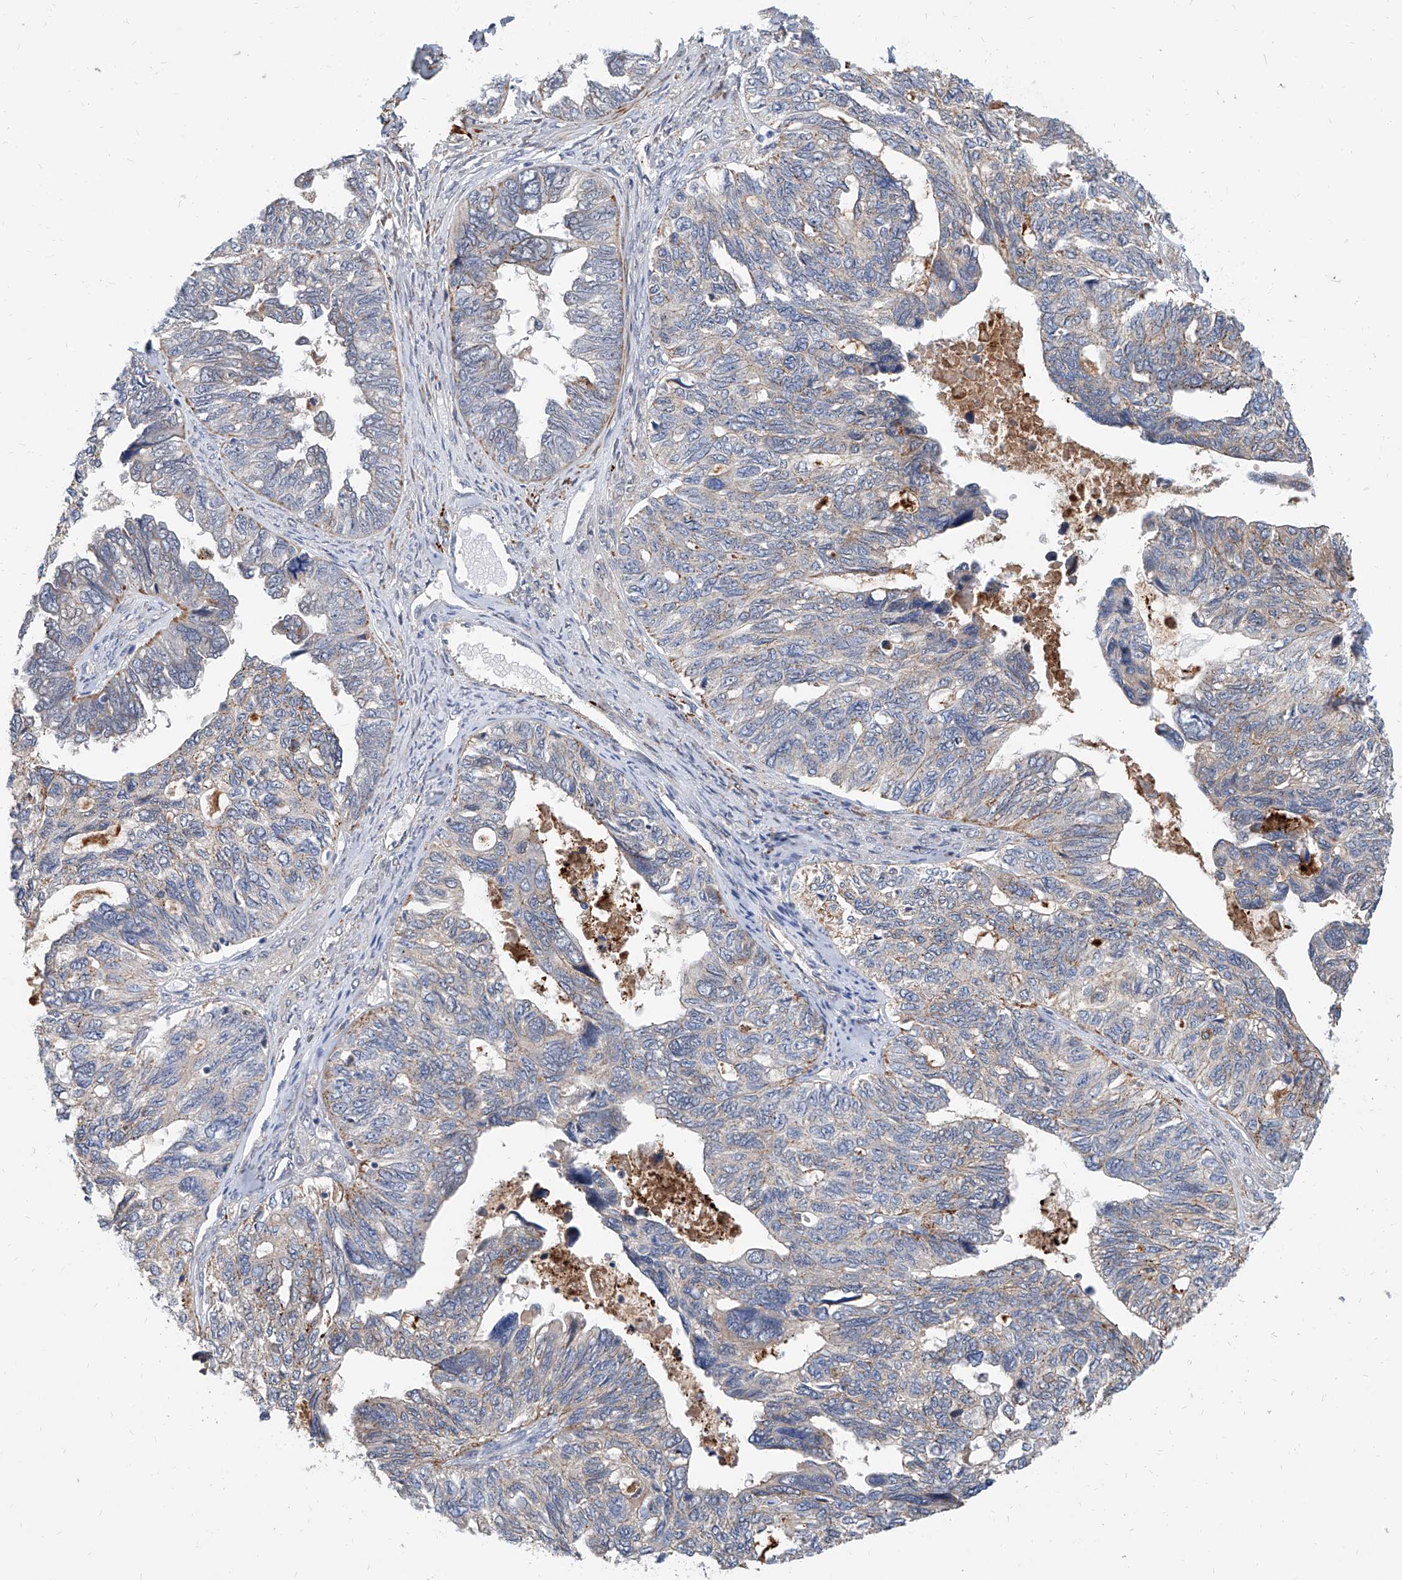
{"staining": {"intensity": "weak", "quantity": "<25%", "location": "cytoplasmic/membranous"}, "tissue": "ovarian cancer", "cell_type": "Tumor cells", "image_type": "cancer", "snomed": [{"axis": "morphology", "description": "Cystadenocarcinoma, serous, NOS"}, {"axis": "topography", "description": "Ovary"}], "caption": "Immunohistochemistry image of neoplastic tissue: ovarian cancer stained with DAB (3,3'-diaminobenzidine) demonstrates no significant protein staining in tumor cells. (DAB (3,3'-diaminobenzidine) IHC with hematoxylin counter stain).", "gene": "MAGEE2", "patient": {"sex": "female", "age": 79}}